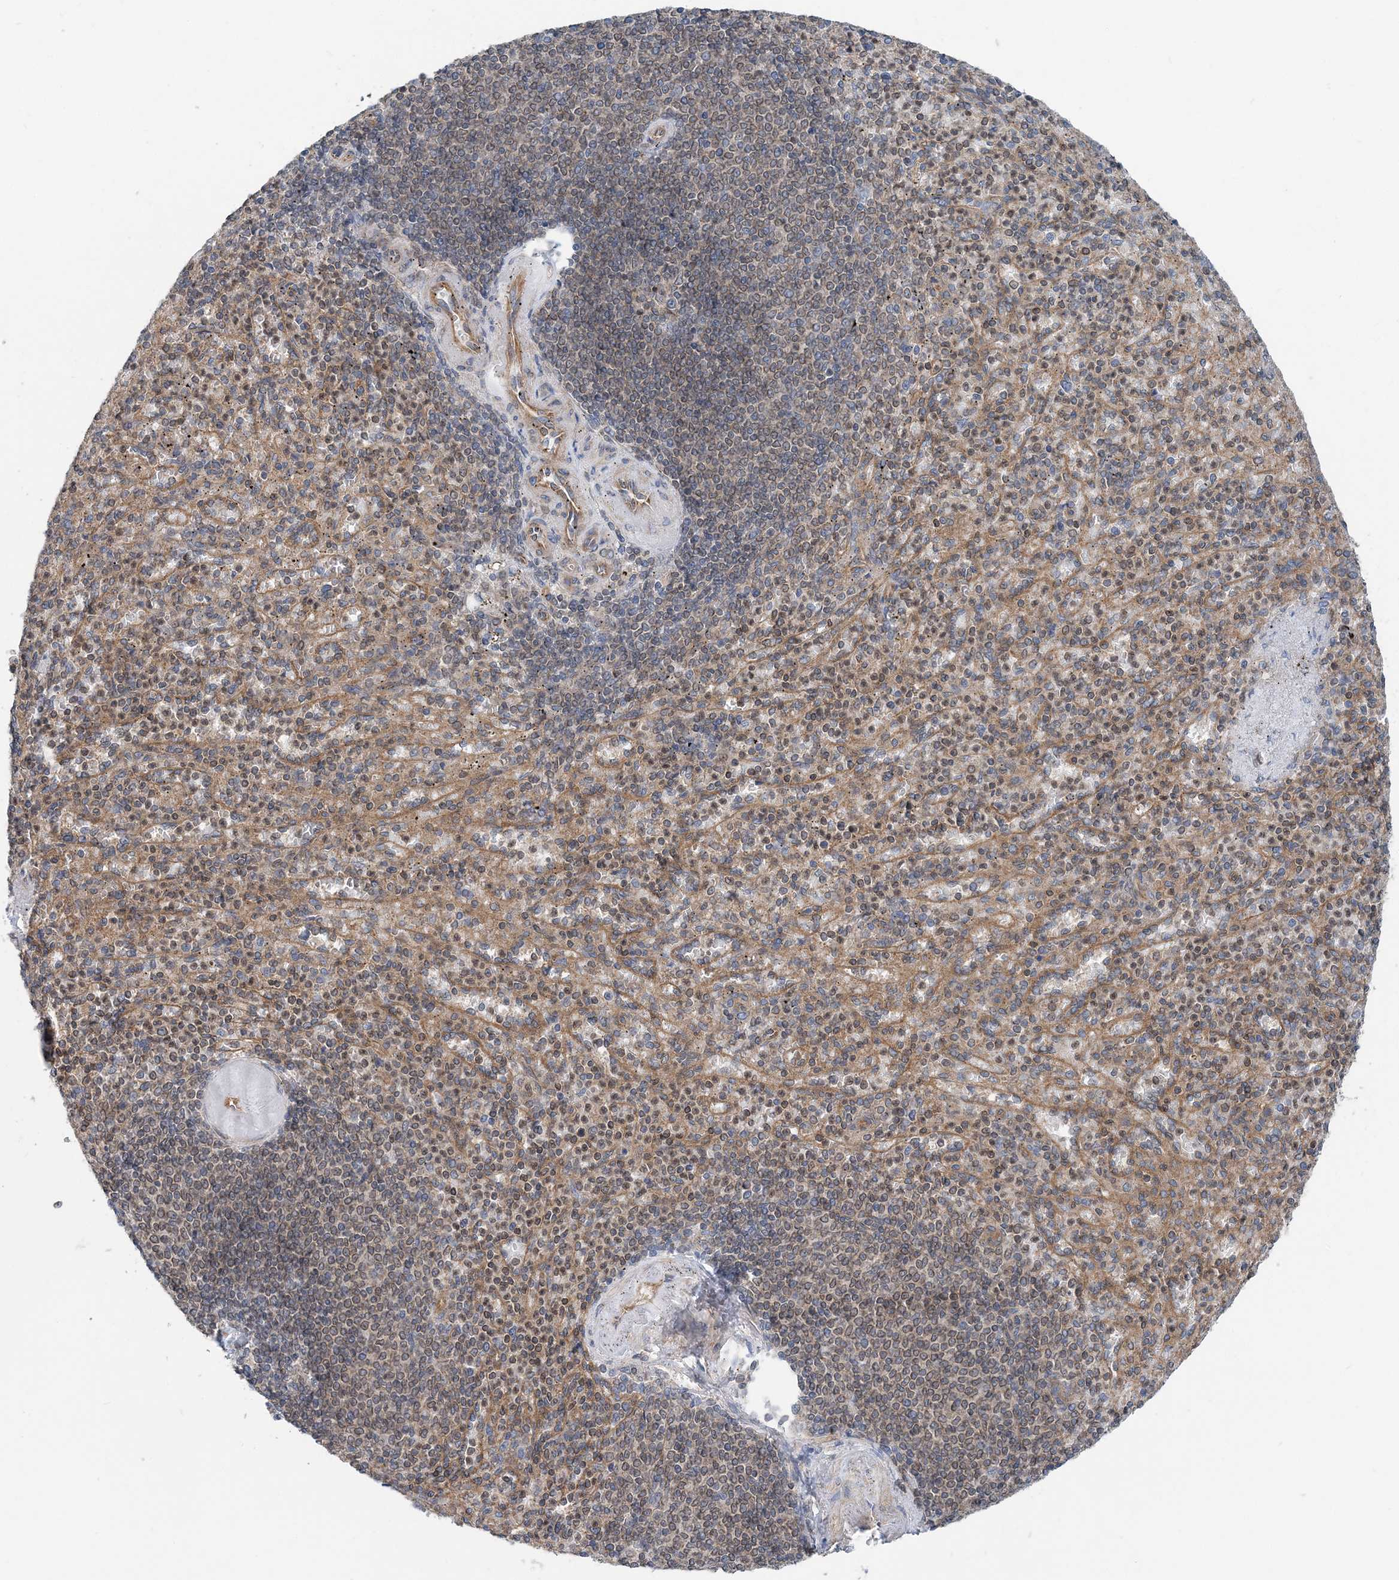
{"staining": {"intensity": "moderate", "quantity": "<25%", "location": "cytoplasmic/membranous,nuclear"}, "tissue": "spleen", "cell_type": "Cells in red pulp", "image_type": "normal", "snomed": [{"axis": "morphology", "description": "Normal tissue, NOS"}, {"axis": "topography", "description": "Spleen"}], "caption": "Spleen stained for a protein shows moderate cytoplasmic/membranous,nuclear positivity in cells in red pulp.", "gene": "MOB4", "patient": {"sex": "female", "age": 74}}